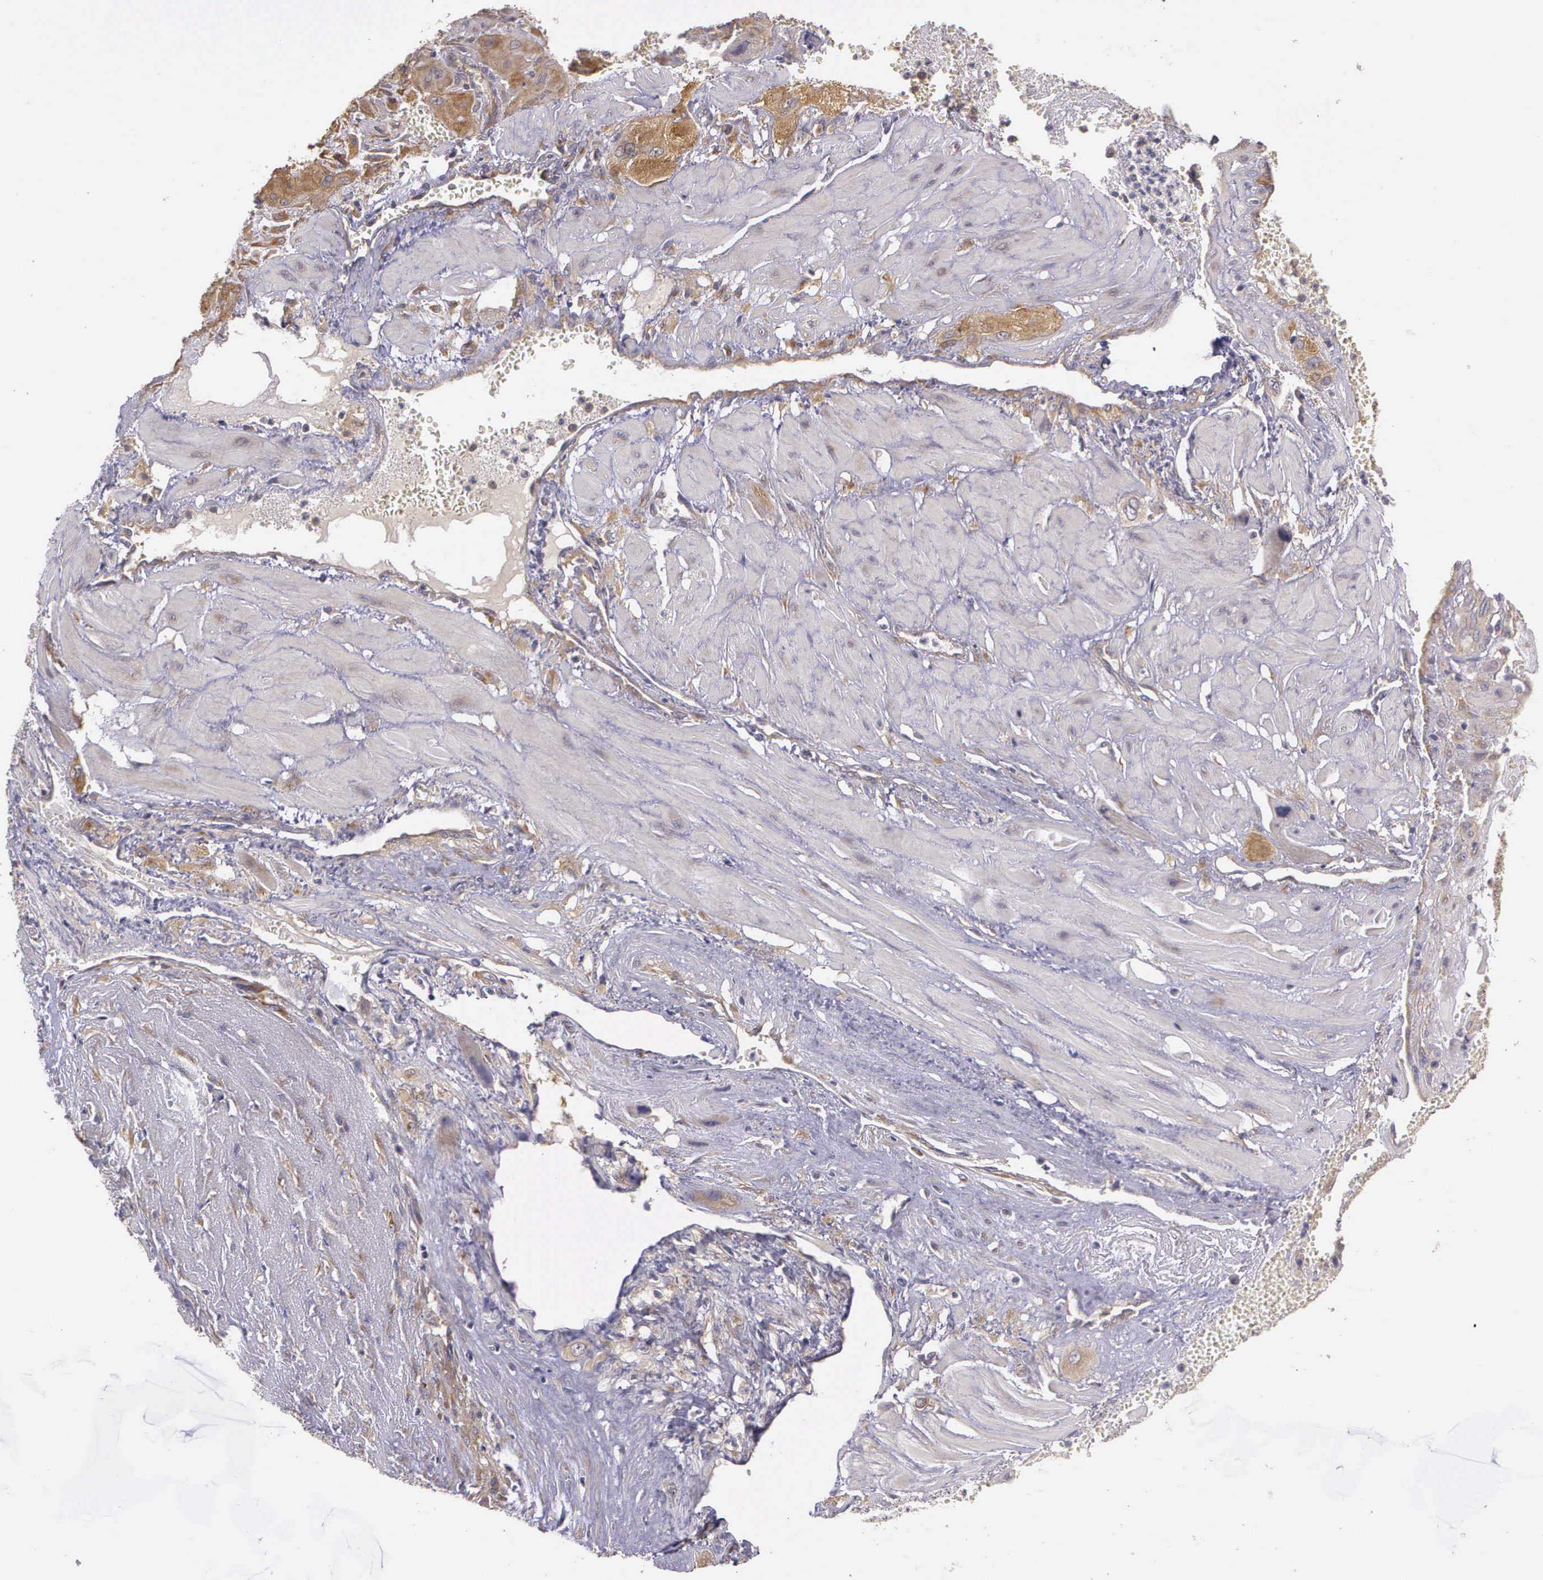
{"staining": {"intensity": "moderate", "quantity": ">75%", "location": "cytoplasmic/membranous"}, "tissue": "cervical cancer", "cell_type": "Tumor cells", "image_type": "cancer", "snomed": [{"axis": "morphology", "description": "Squamous cell carcinoma, NOS"}, {"axis": "topography", "description": "Cervix"}], "caption": "IHC of human cervical cancer demonstrates medium levels of moderate cytoplasmic/membranous positivity in about >75% of tumor cells. The staining is performed using DAB (3,3'-diaminobenzidine) brown chromogen to label protein expression. The nuclei are counter-stained blue using hematoxylin.", "gene": "EIF5", "patient": {"sex": "female", "age": 34}}